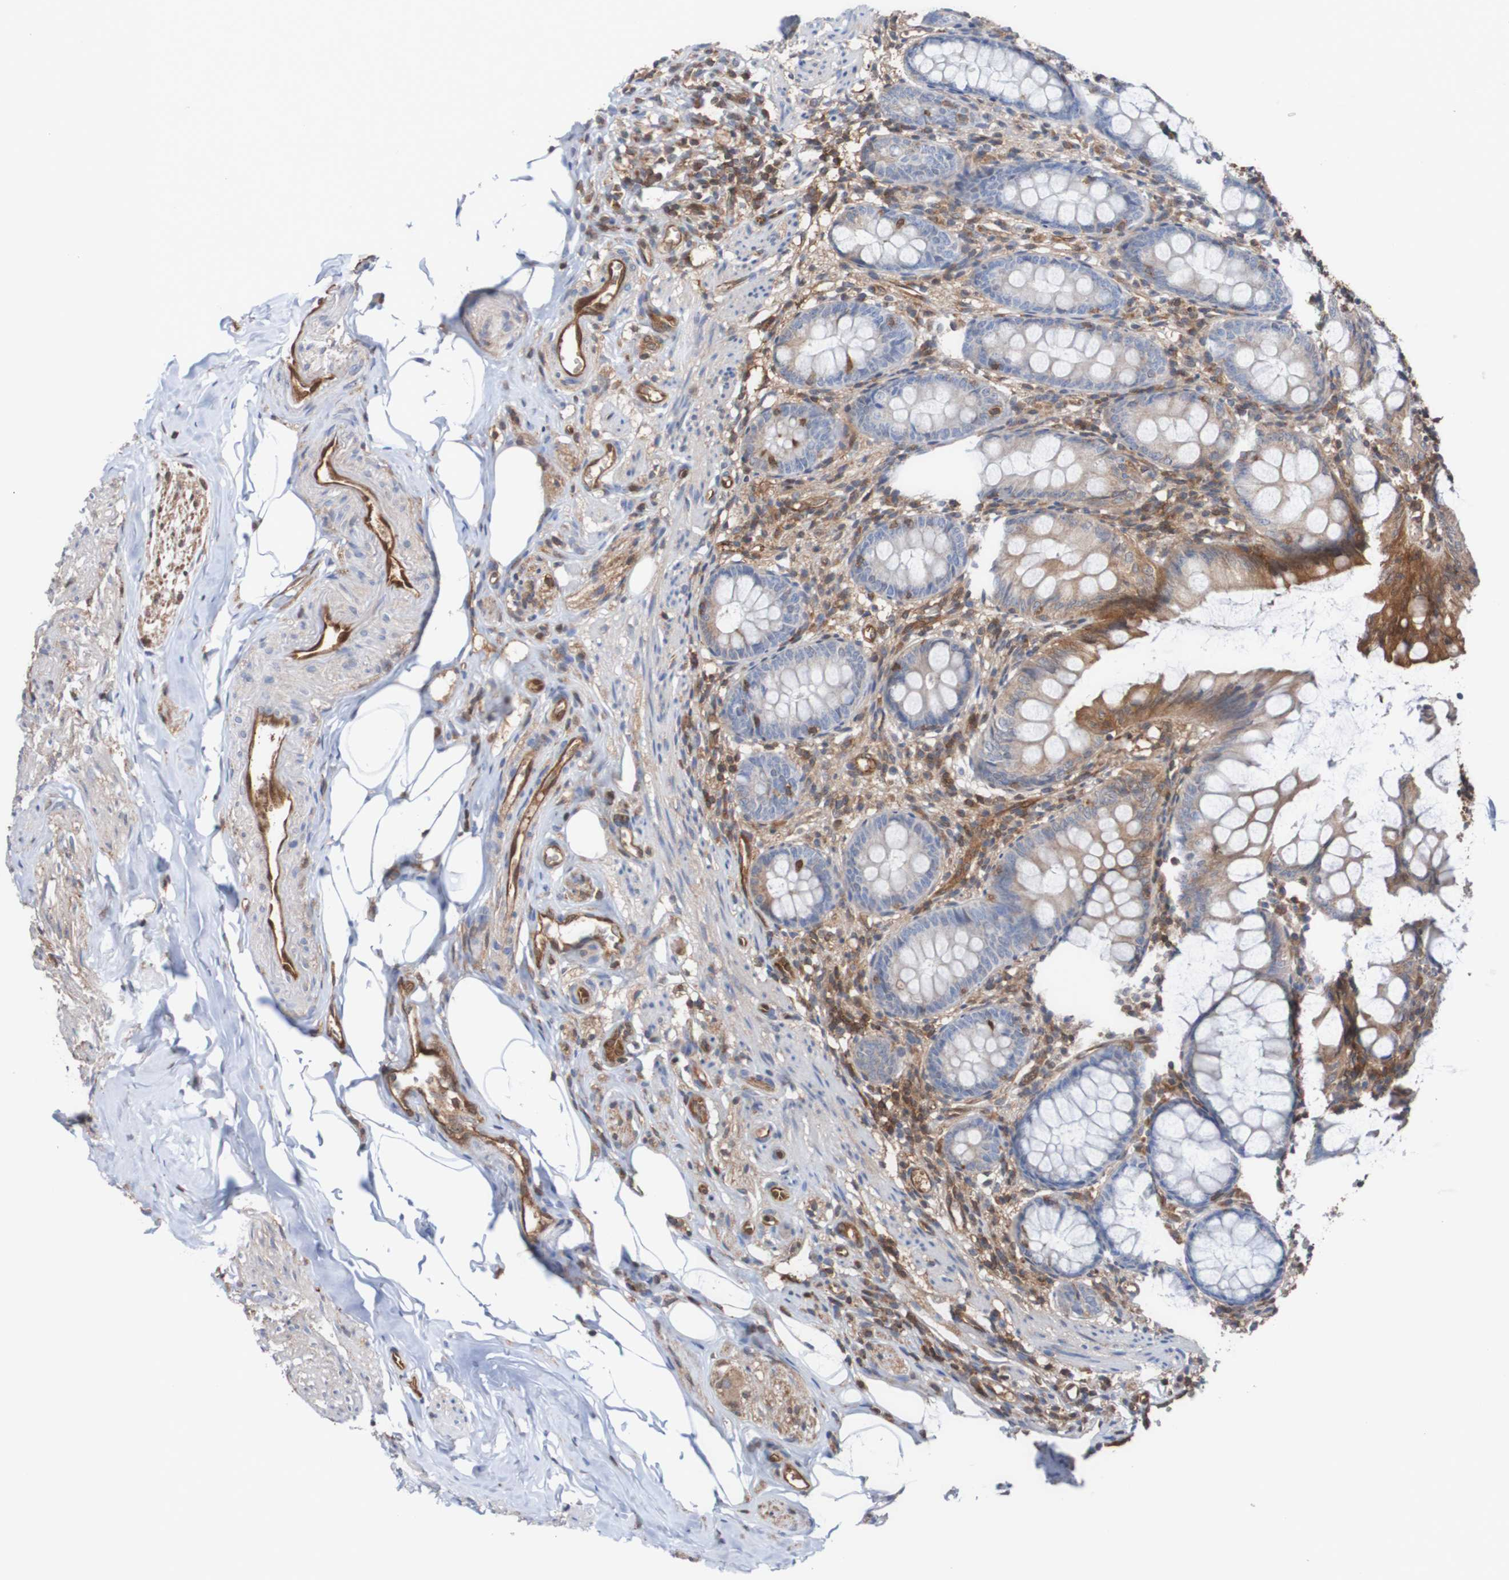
{"staining": {"intensity": "strong", "quantity": "25%-75%", "location": "cytoplasmic/membranous"}, "tissue": "appendix", "cell_type": "Glandular cells", "image_type": "normal", "snomed": [{"axis": "morphology", "description": "Normal tissue, NOS"}, {"axis": "topography", "description": "Appendix"}], "caption": "Immunohistochemistry of benign human appendix demonstrates high levels of strong cytoplasmic/membranous positivity in about 25%-75% of glandular cells. (Brightfield microscopy of DAB IHC at high magnification).", "gene": "RIGI", "patient": {"sex": "female", "age": 77}}